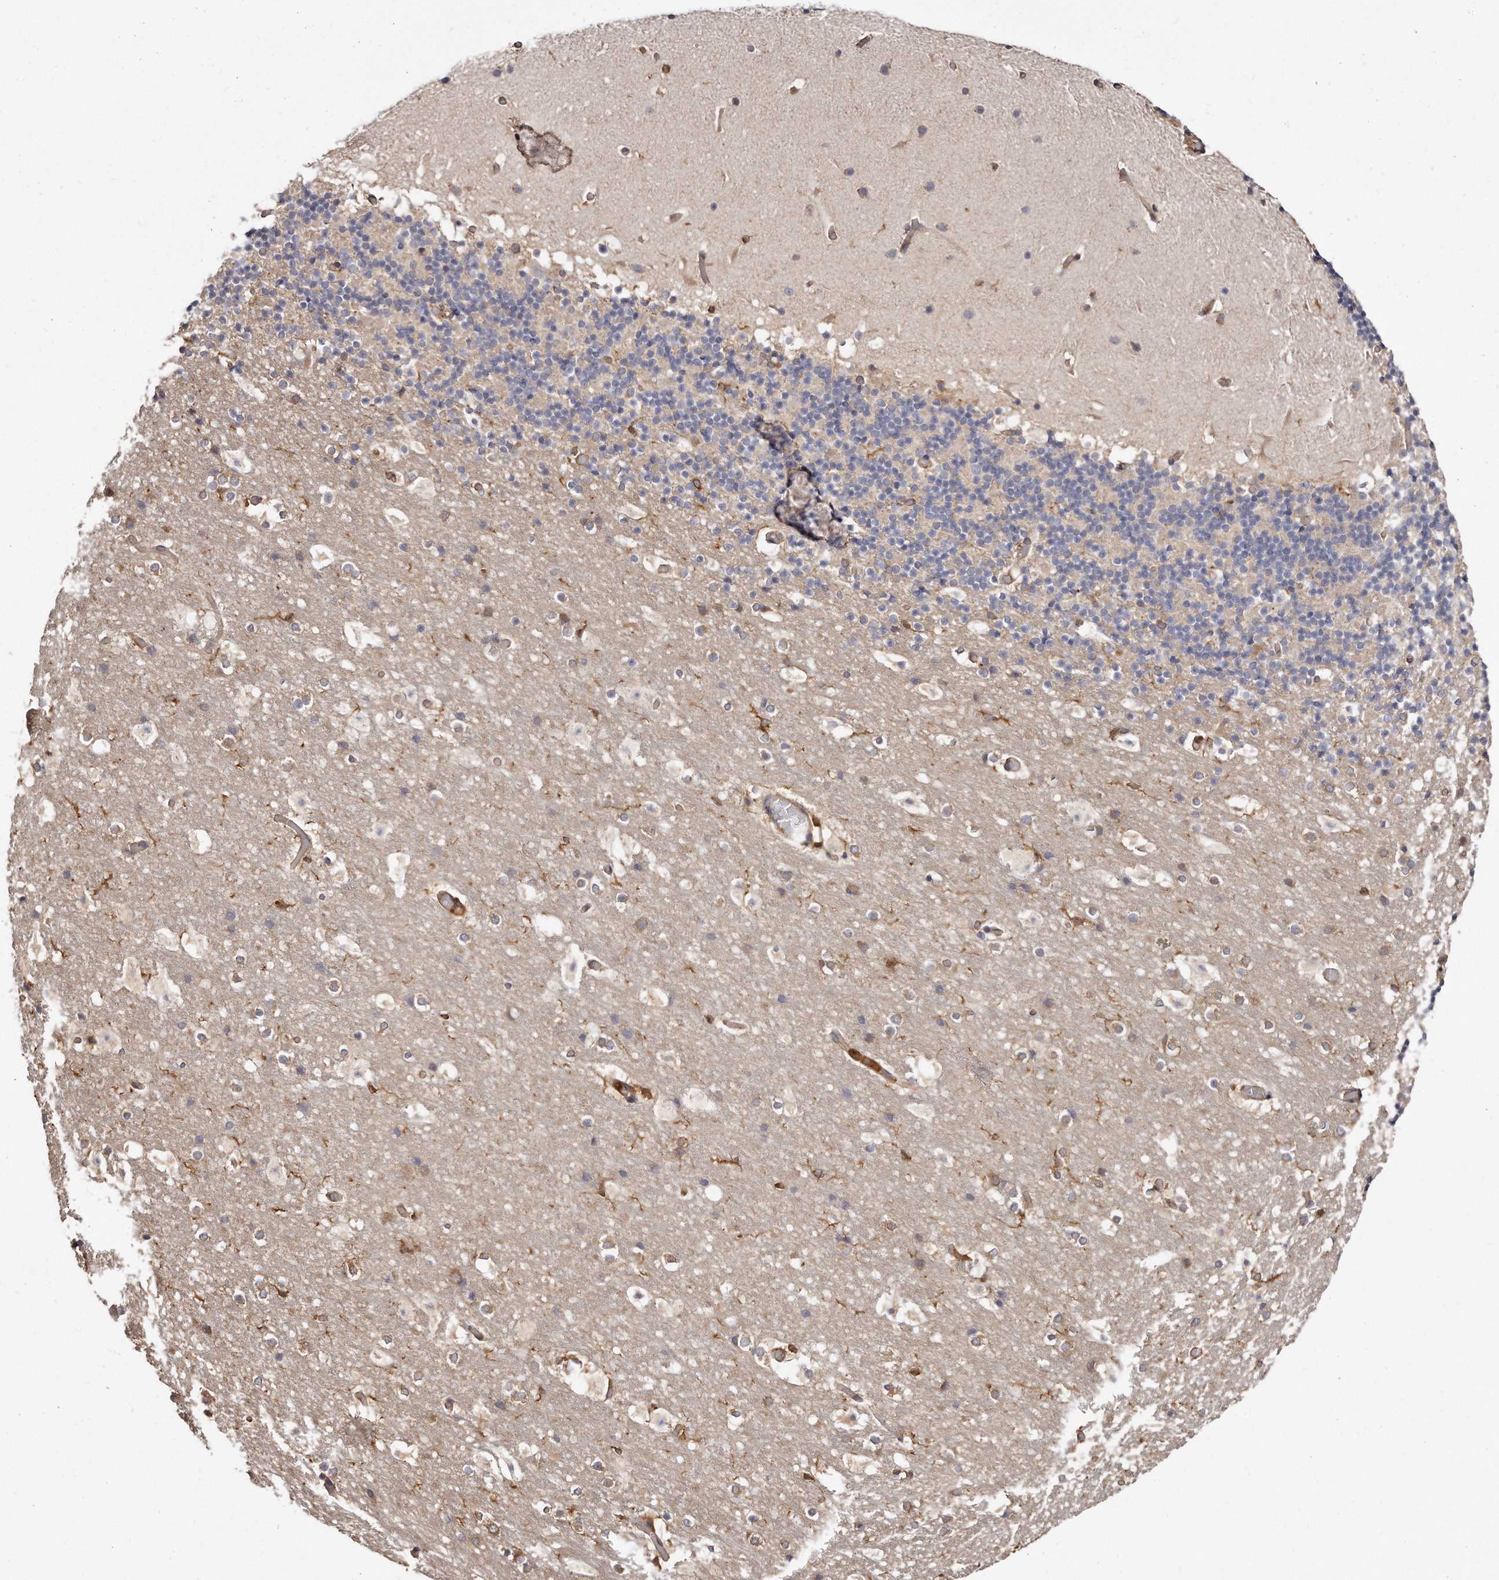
{"staining": {"intensity": "negative", "quantity": "none", "location": "none"}, "tissue": "cerebellum", "cell_type": "Cells in granular layer", "image_type": "normal", "snomed": [{"axis": "morphology", "description": "Normal tissue, NOS"}, {"axis": "topography", "description": "Cerebellum"}], "caption": "IHC micrograph of unremarkable cerebellum stained for a protein (brown), which reveals no expression in cells in granular layer.", "gene": "CAP1", "patient": {"sex": "male", "age": 57}}